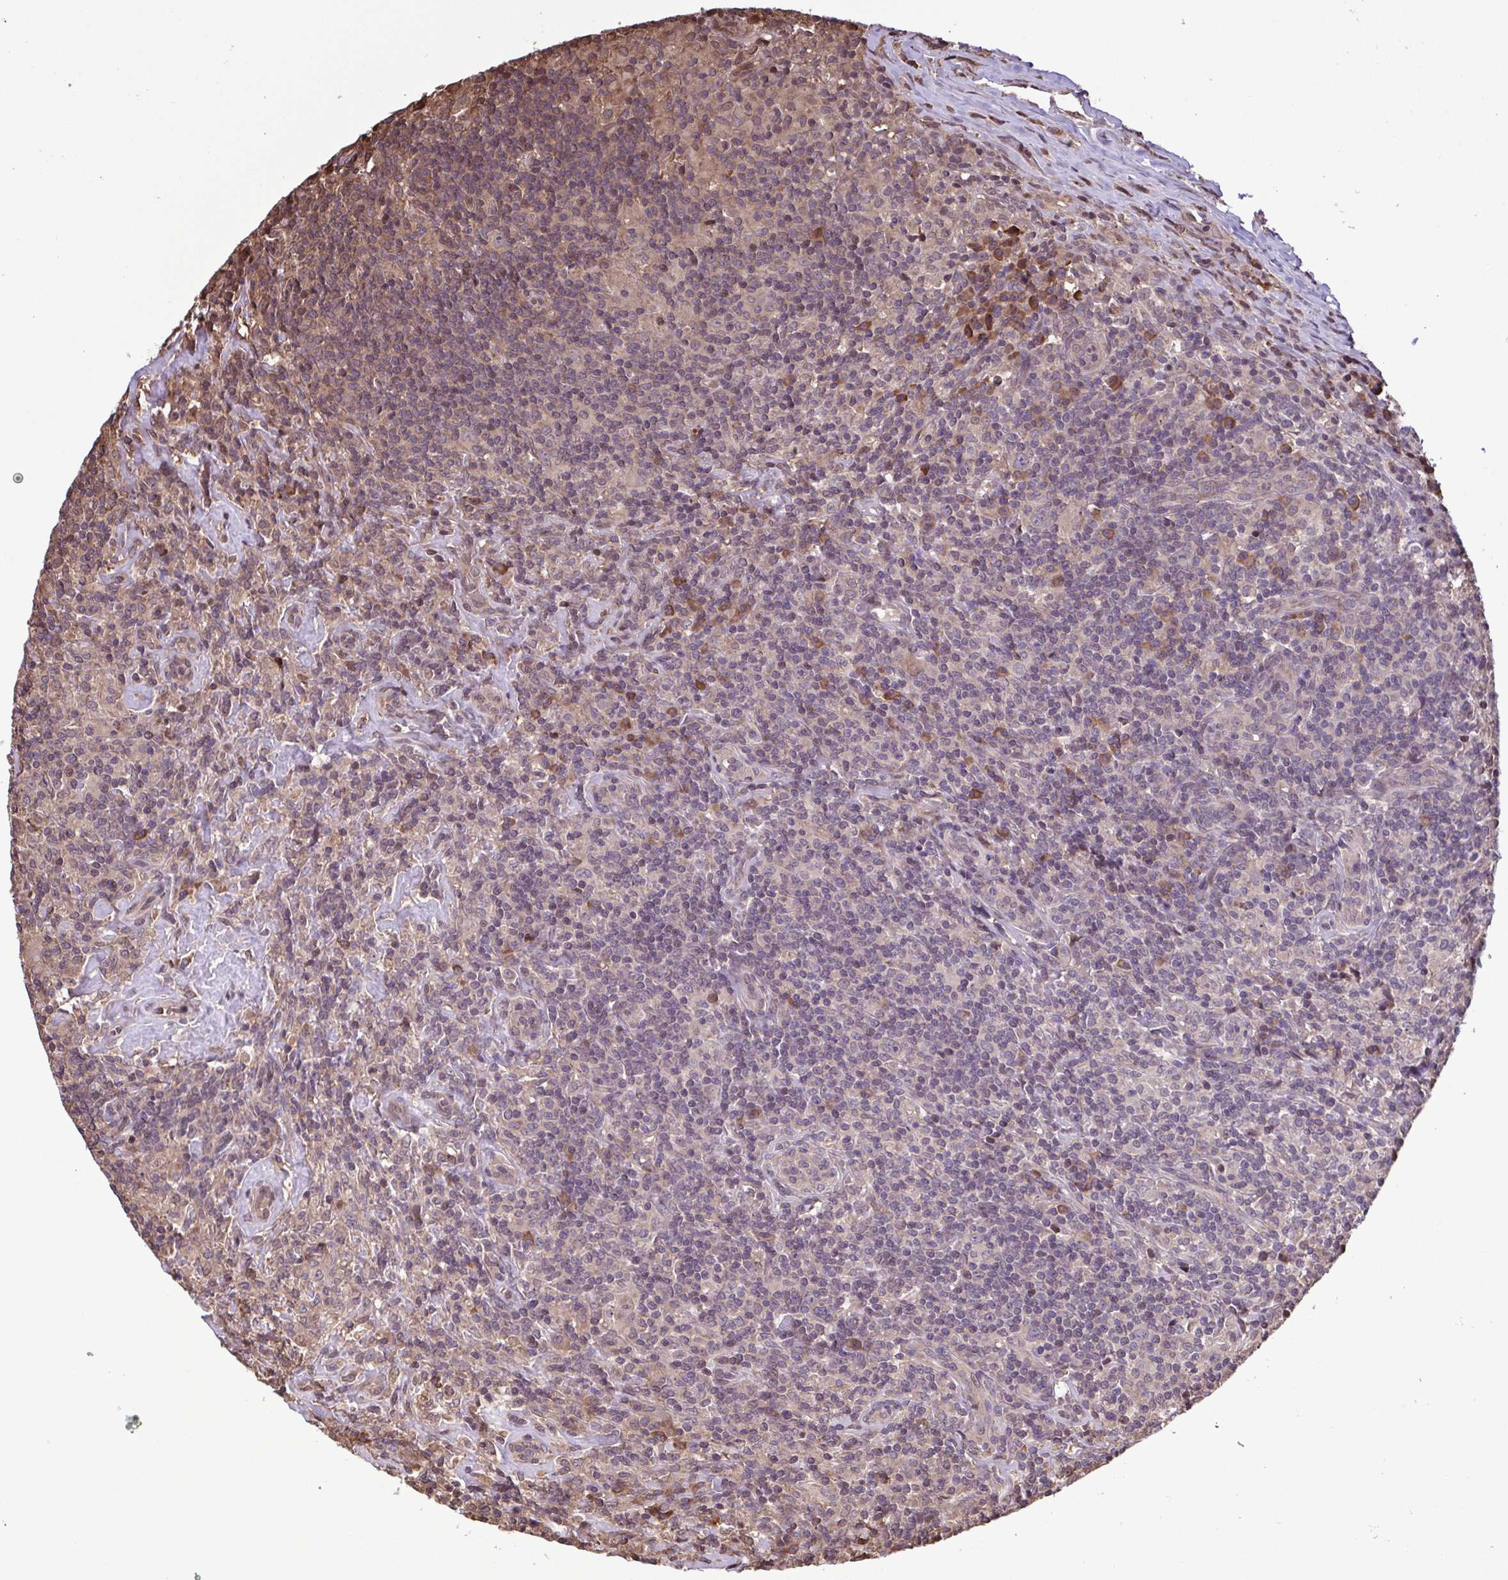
{"staining": {"intensity": "negative", "quantity": "none", "location": "none"}, "tissue": "lymphoma", "cell_type": "Tumor cells", "image_type": "cancer", "snomed": [{"axis": "morphology", "description": "Hodgkin's disease, NOS"}, {"axis": "morphology", "description": "Hodgkin's lymphoma, nodular sclerosis"}, {"axis": "topography", "description": "Lymph node"}], "caption": "Protein analysis of Hodgkin's disease reveals no significant expression in tumor cells.", "gene": "SEC63", "patient": {"sex": "female", "age": 10}}